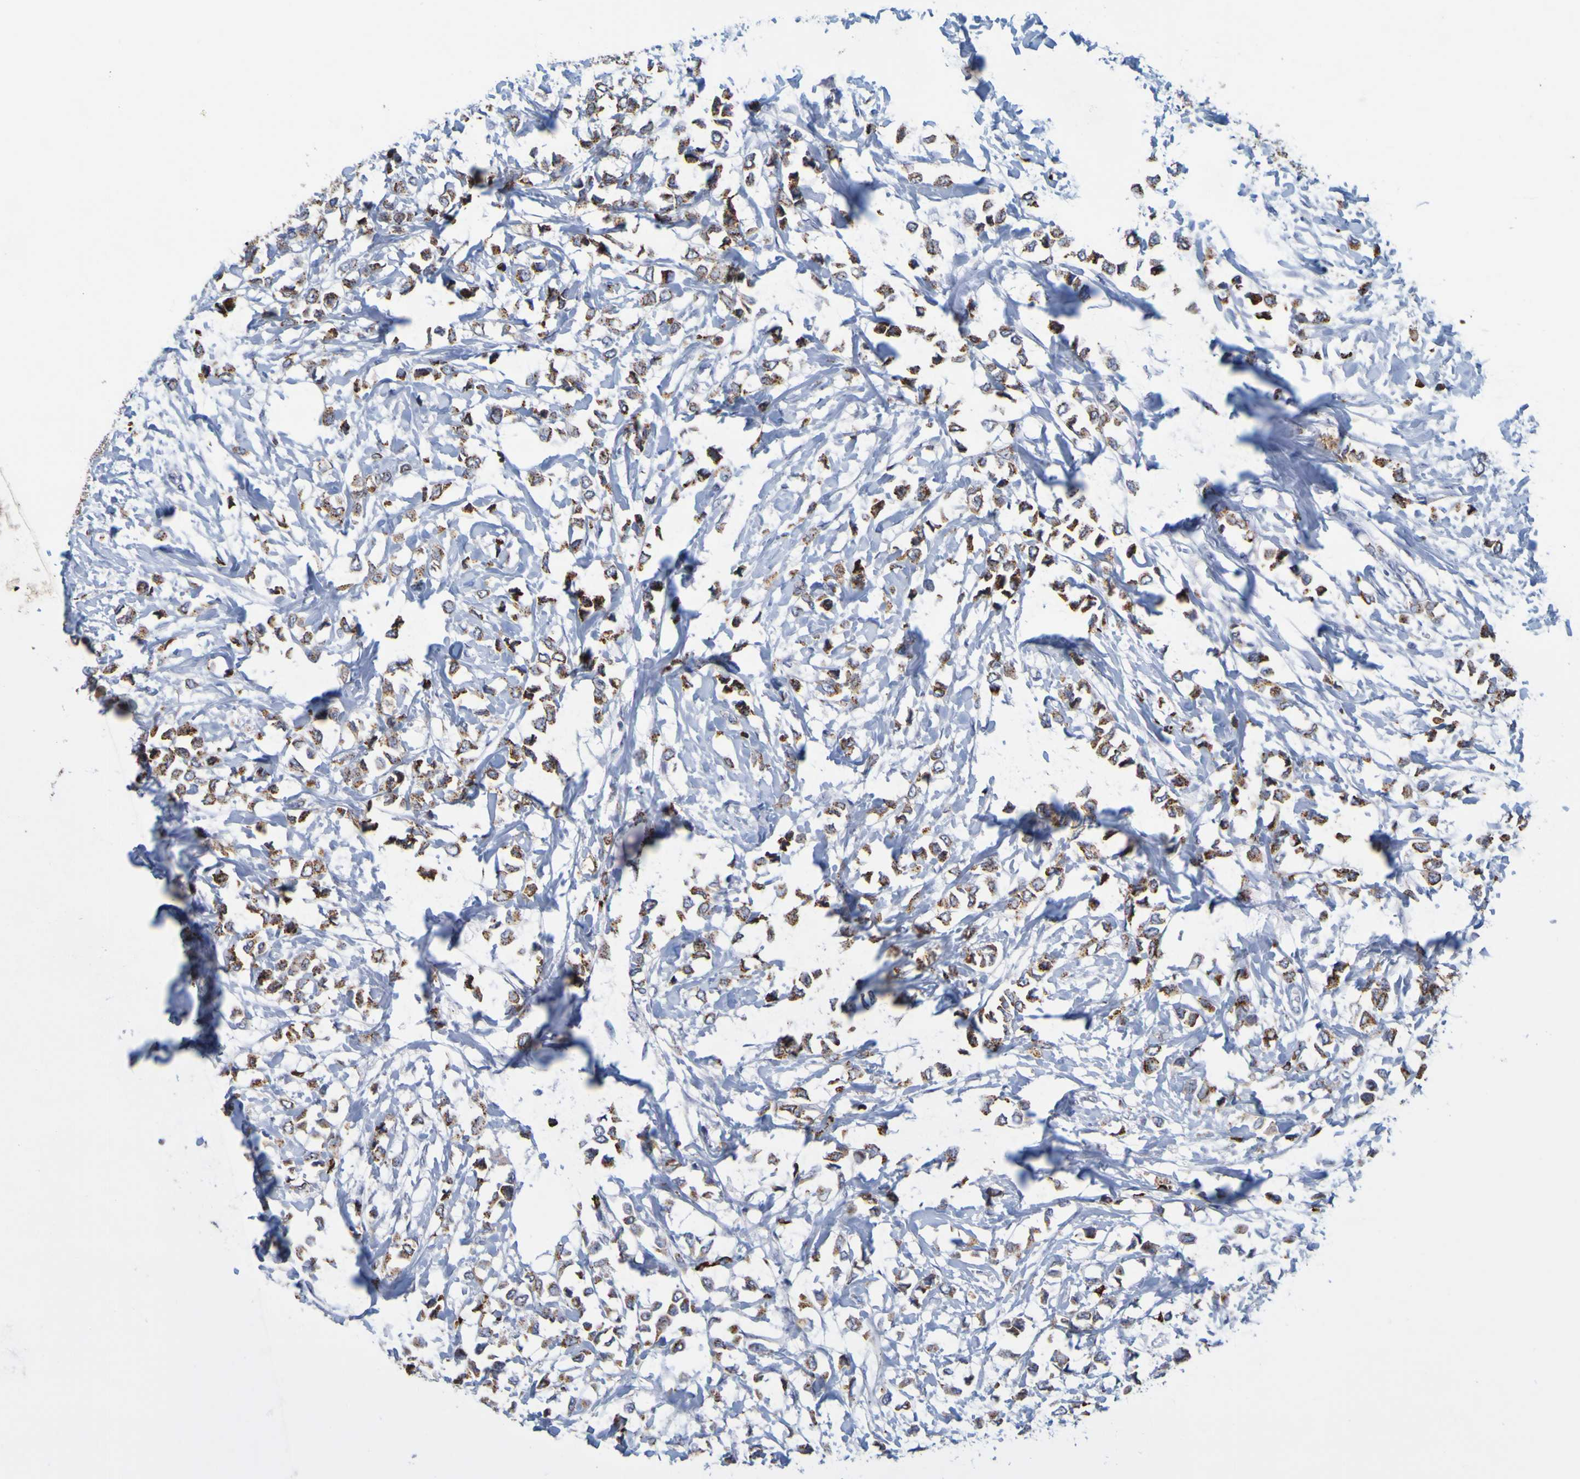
{"staining": {"intensity": "moderate", "quantity": ">75%", "location": "cytoplasmic/membranous"}, "tissue": "breast cancer", "cell_type": "Tumor cells", "image_type": "cancer", "snomed": [{"axis": "morphology", "description": "Lobular carcinoma"}, {"axis": "topography", "description": "Breast"}], "caption": "High-magnification brightfield microscopy of breast lobular carcinoma stained with DAB (3,3'-diaminobenzidine) (brown) and counterstained with hematoxylin (blue). tumor cells exhibit moderate cytoplasmic/membranous positivity is appreciated in approximately>75% of cells.", "gene": "TPH1", "patient": {"sex": "female", "age": 51}}